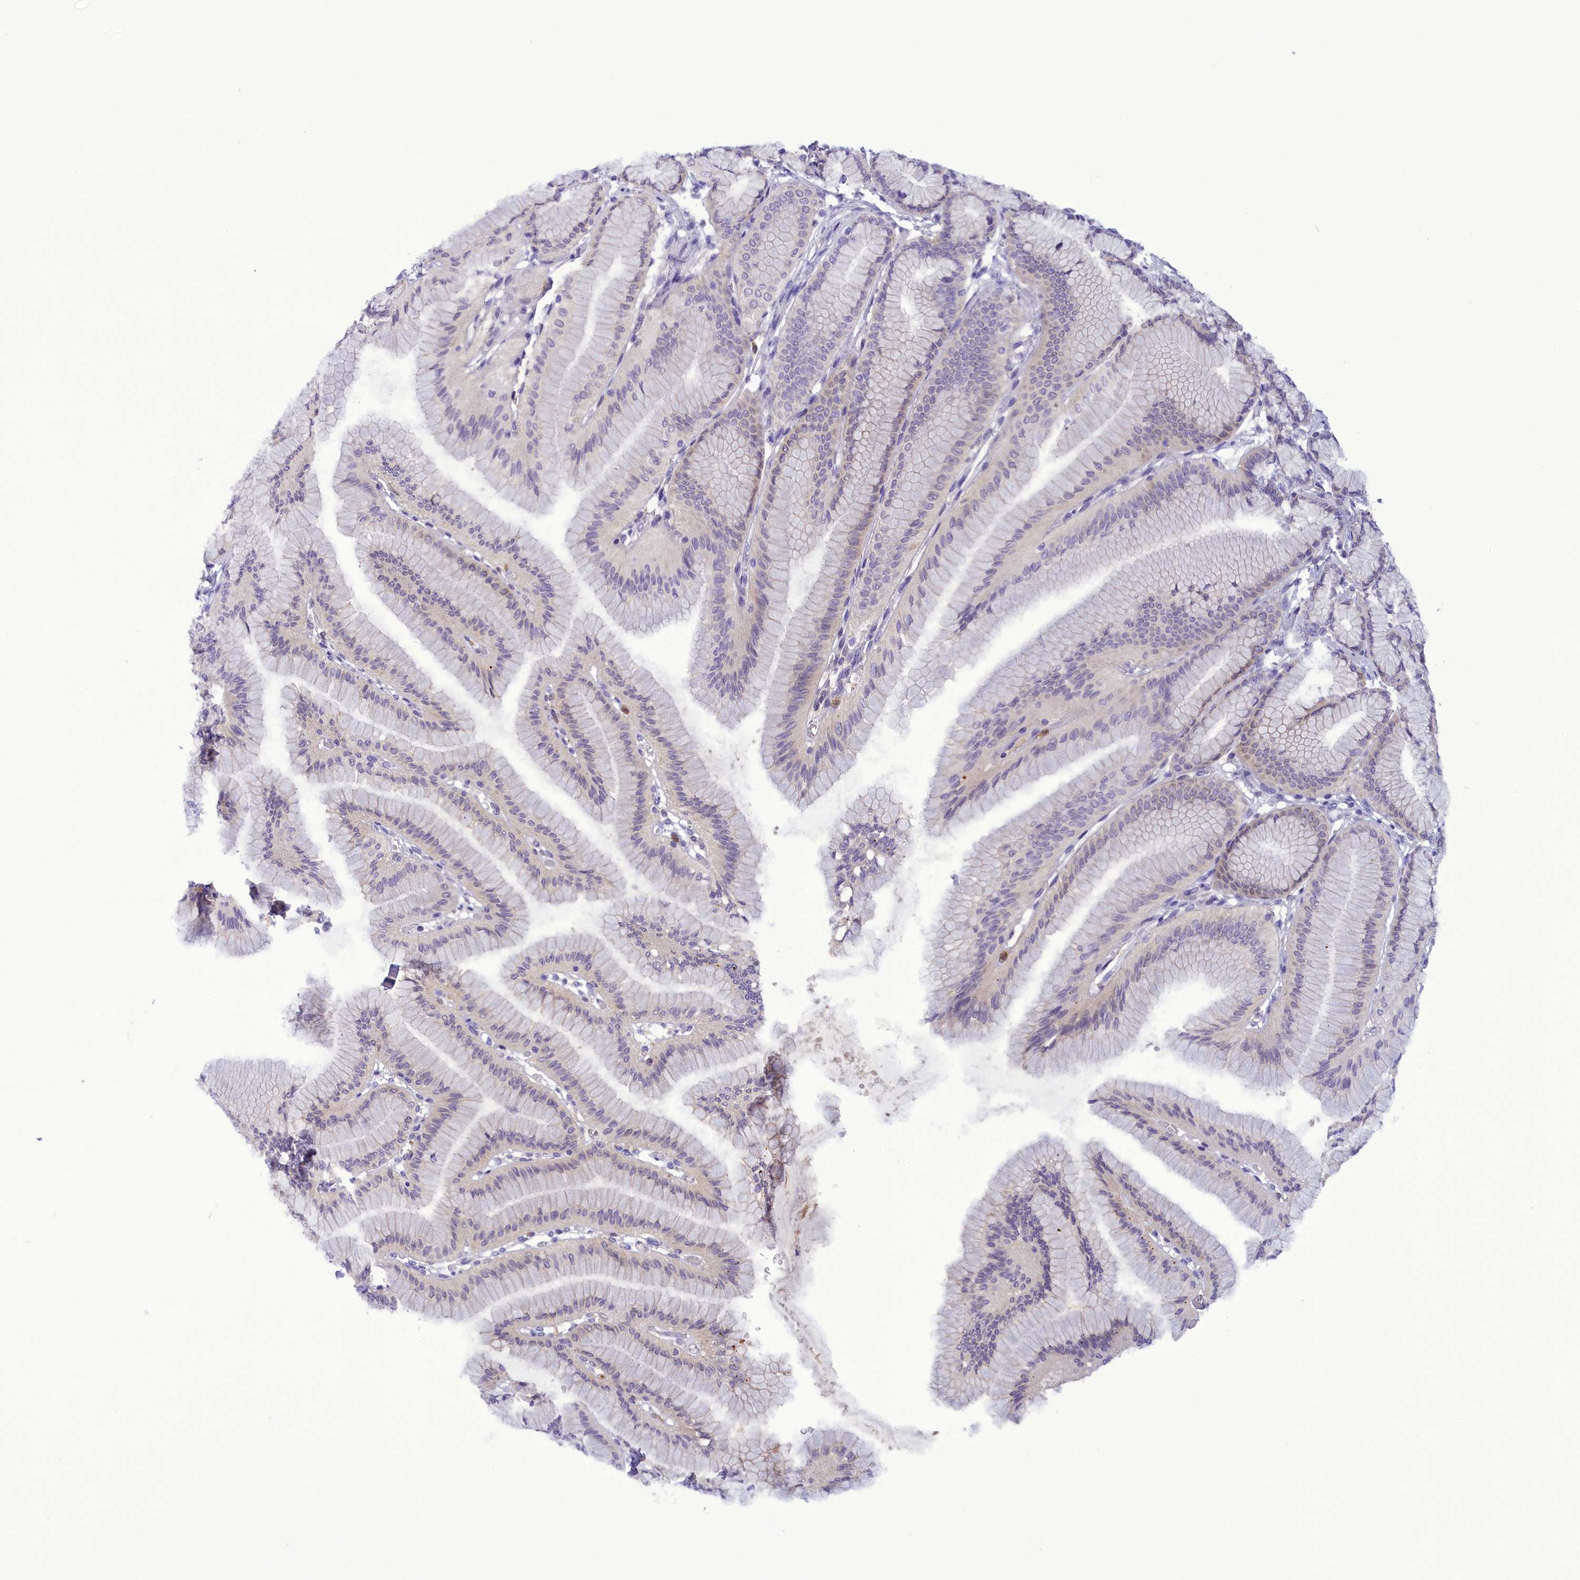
{"staining": {"intensity": "weak", "quantity": "<25%", "location": "cytoplasmic/membranous"}, "tissue": "stomach", "cell_type": "Glandular cells", "image_type": "normal", "snomed": [{"axis": "morphology", "description": "Normal tissue, NOS"}, {"axis": "morphology", "description": "Adenocarcinoma, NOS"}, {"axis": "morphology", "description": "Adenocarcinoma, High grade"}, {"axis": "topography", "description": "Stomach, upper"}, {"axis": "topography", "description": "Stomach"}], "caption": "Immunohistochemical staining of normal stomach reveals no significant staining in glandular cells.", "gene": "FAM149B1", "patient": {"sex": "female", "age": 65}}